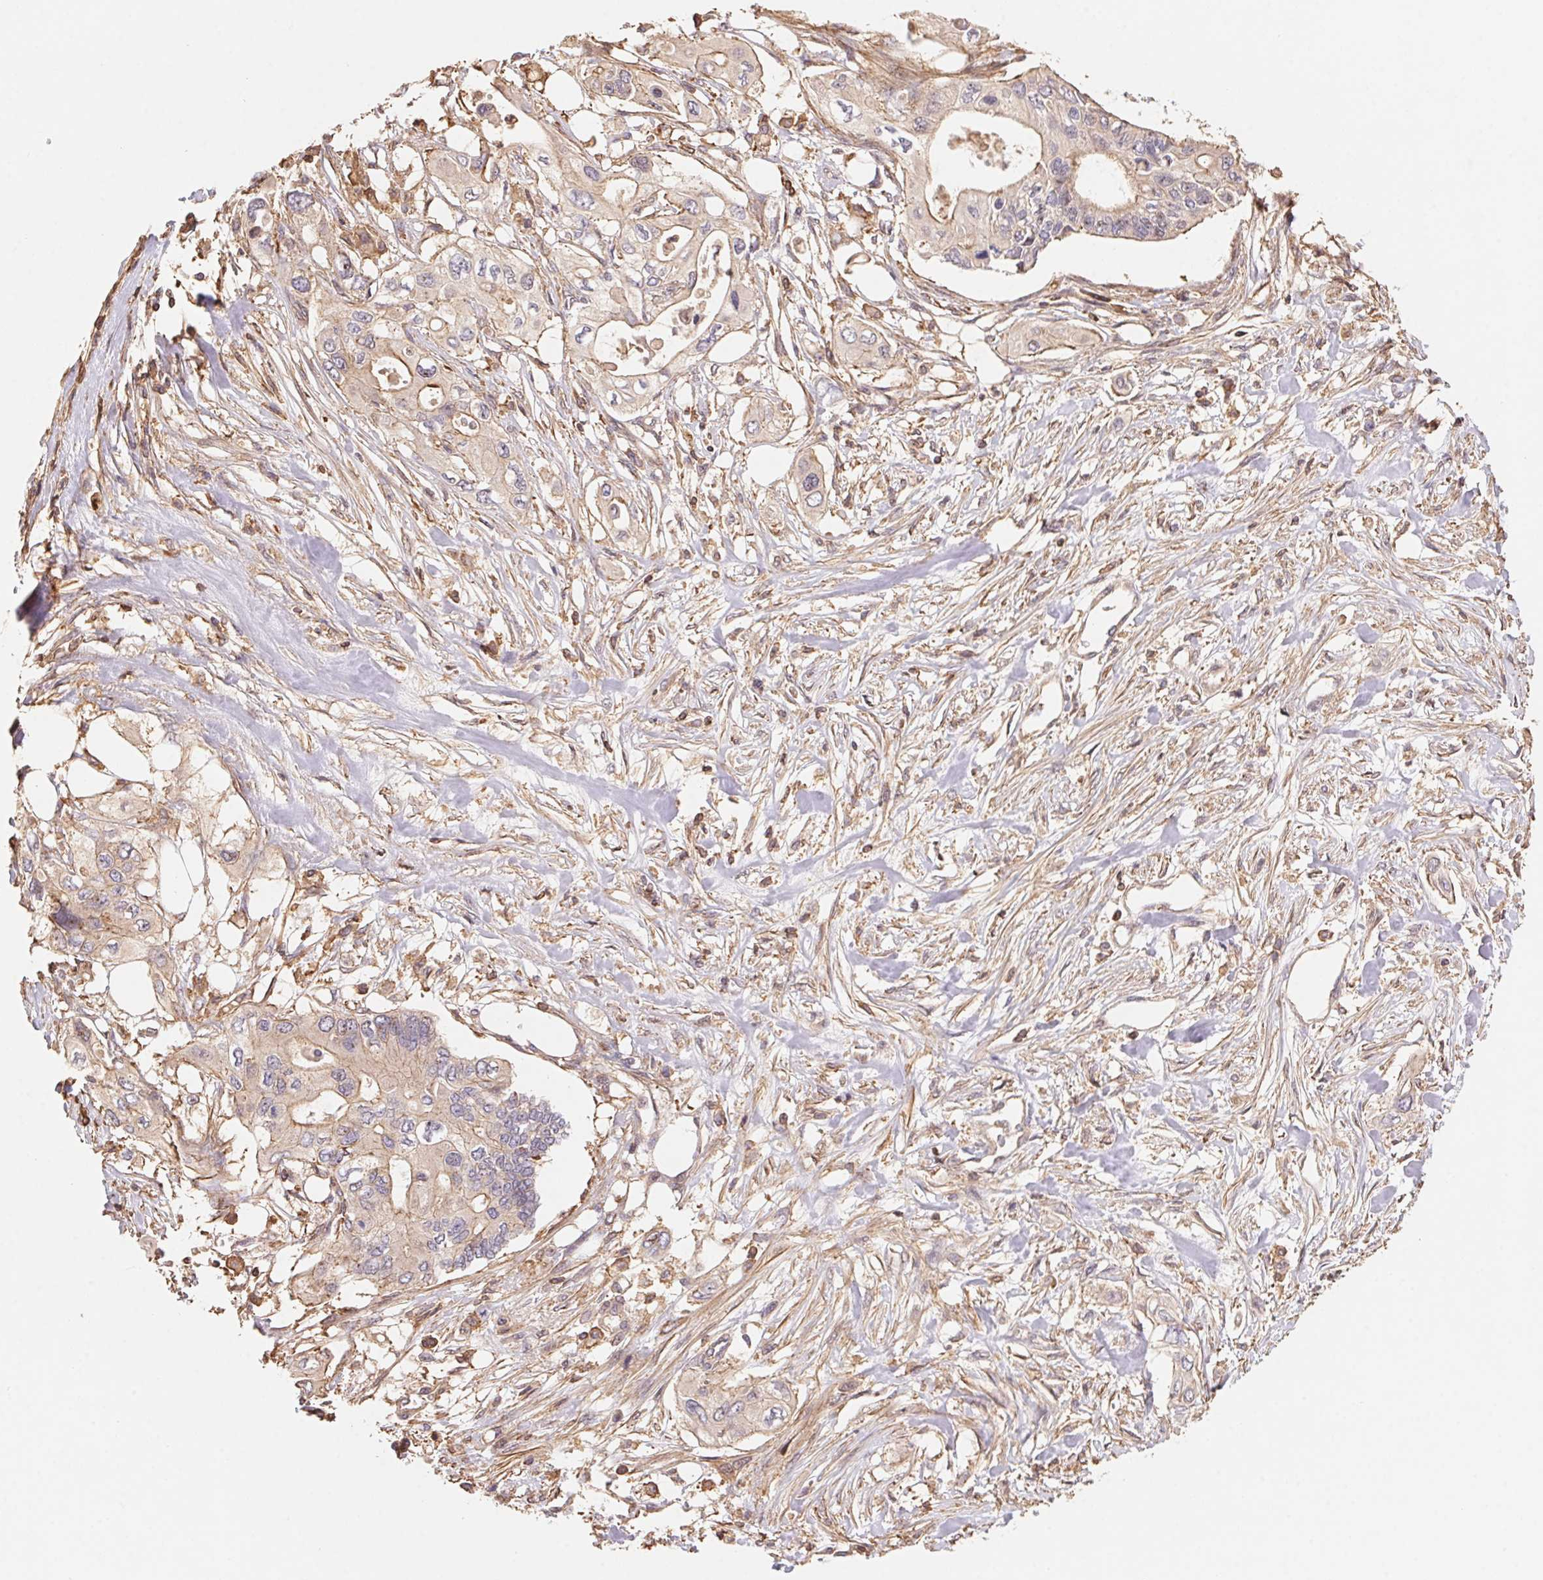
{"staining": {"intensity": "weak", "quantity": ">75%", "location": "cytoplasmic/membranous"}, "tissue": "pancreatic cancer", "cell_type": "Tumor cells", "image_type": "cancer", "snomed": [{"axis": "morphology", "description": "Adenocarcinoma, NOS"}, {"axis": "topography", "description": "Pancreas"}], "caption": "Adenocarcinoma (pancreatic) stained with IHC demonstrates weak cytoplasmic/membranous positivity in approximately >75% of tumor cells.", "gene": "ATG10", "patient": {"sex": "female", "age": 63}}